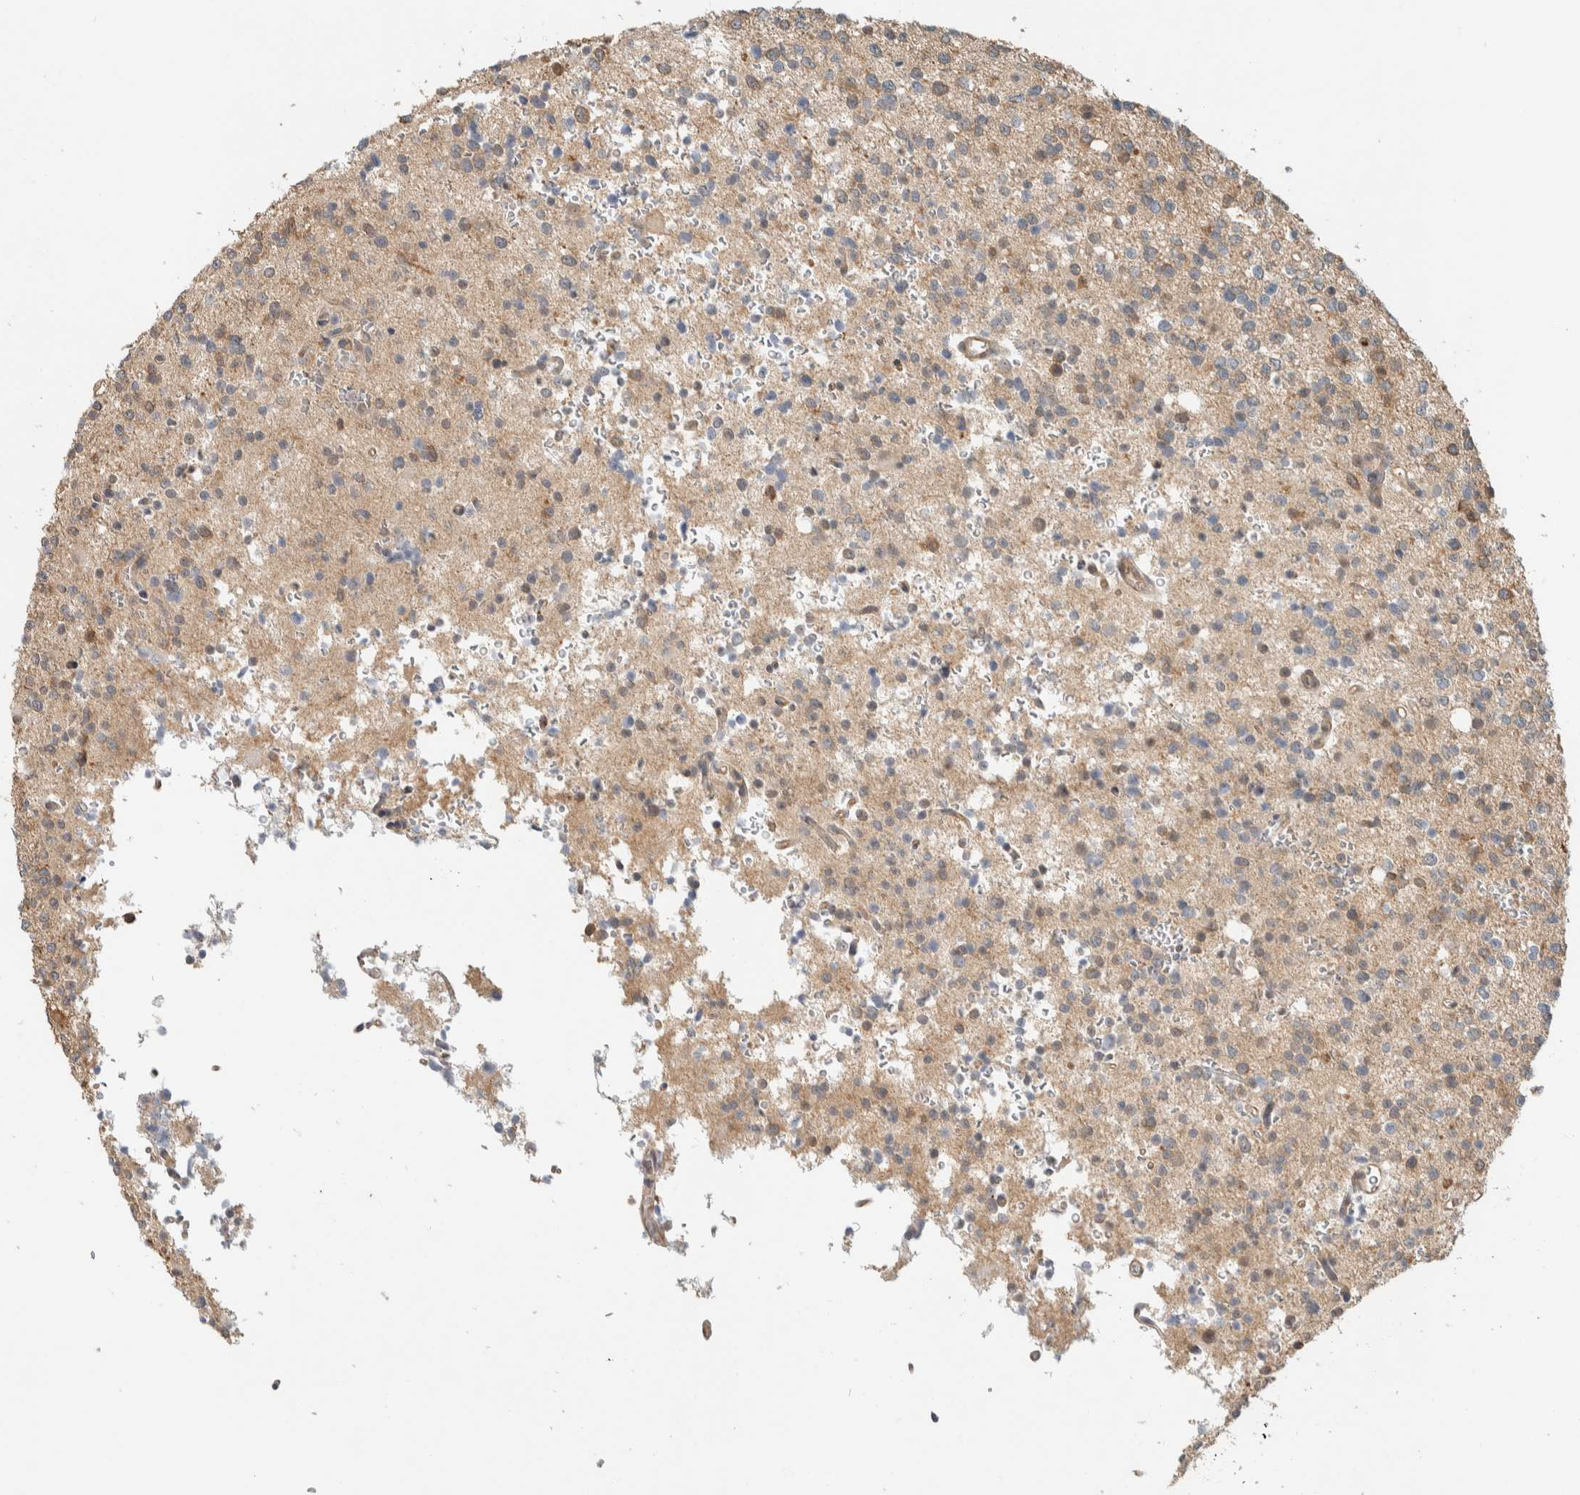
{"staining": {"intensity": "weak", "quantity": "<25%", "location": "cytoplasmic/membranous"}, "tissue": "glioma", "cell_type": "Tumor cells", "image_type": "cancer", "snomed": [{"axis": "morphology", "description": "Glioma, malignant, High grade"}, {"axis": "topography", "description": "Brain"}], "caption": "Immunohistochemistry micrograph of glioma stained for a protein (brown), which shows no staining in tumor cells.", "gene": "RAB11FIP1", "patient": {"sex": "female", "age": 62}}